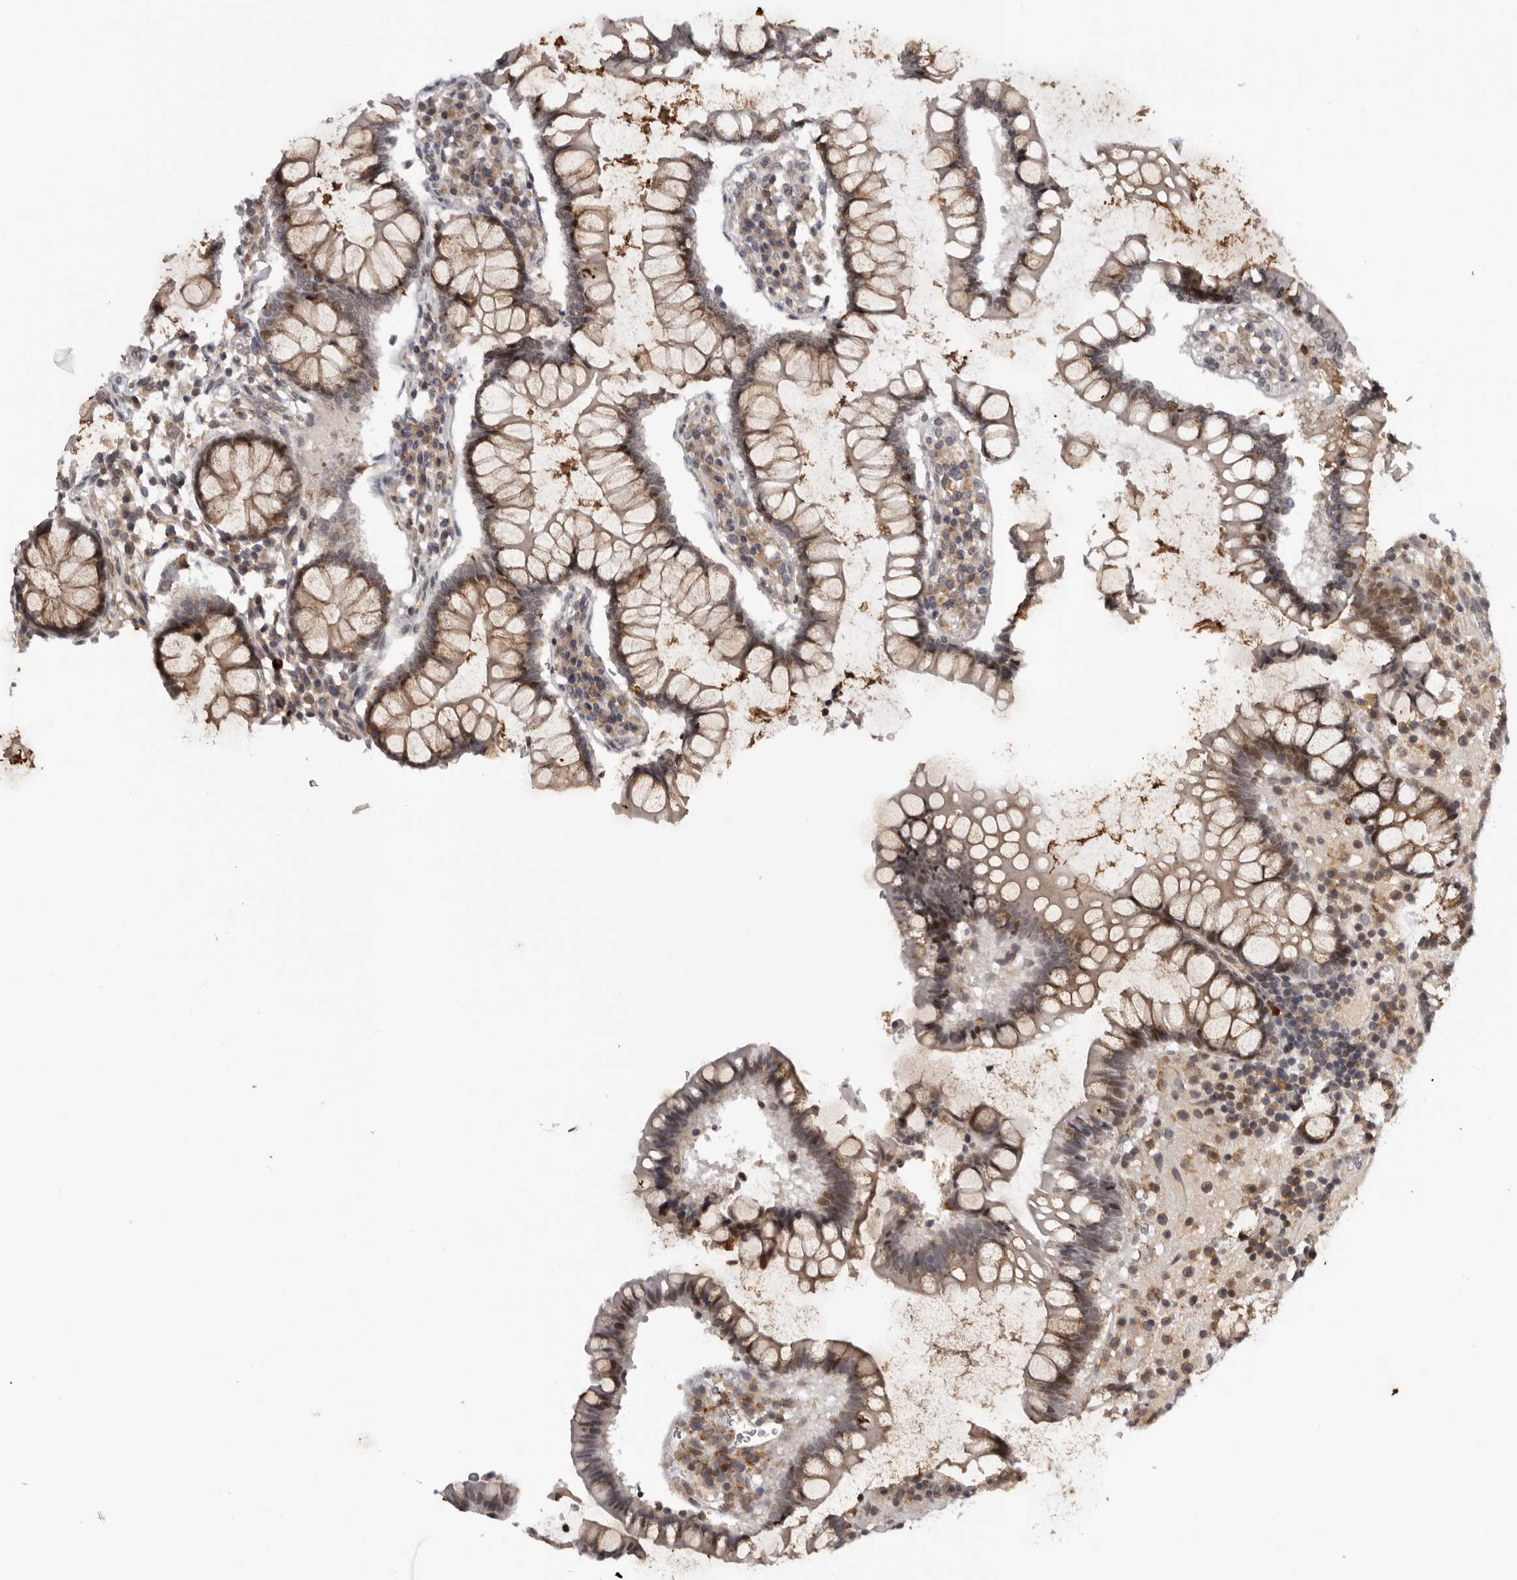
{"staining": {"intensity": "negative", "quantity": "none", "location": "none"}, "tissue": "colon", "cell_type": "Endothelial cells", "image_type": "normal", "snomed": [{"axis": "morphology", "description": "Normal tissue, NOS"}, {"axis": "topography", "description": "Colon"}], "caption": "Protein analysis of benign colon shows no significant positivity in endothelial cells.", "gene": "KIF2B", "patient": {"sex": "female", "age": 79}}